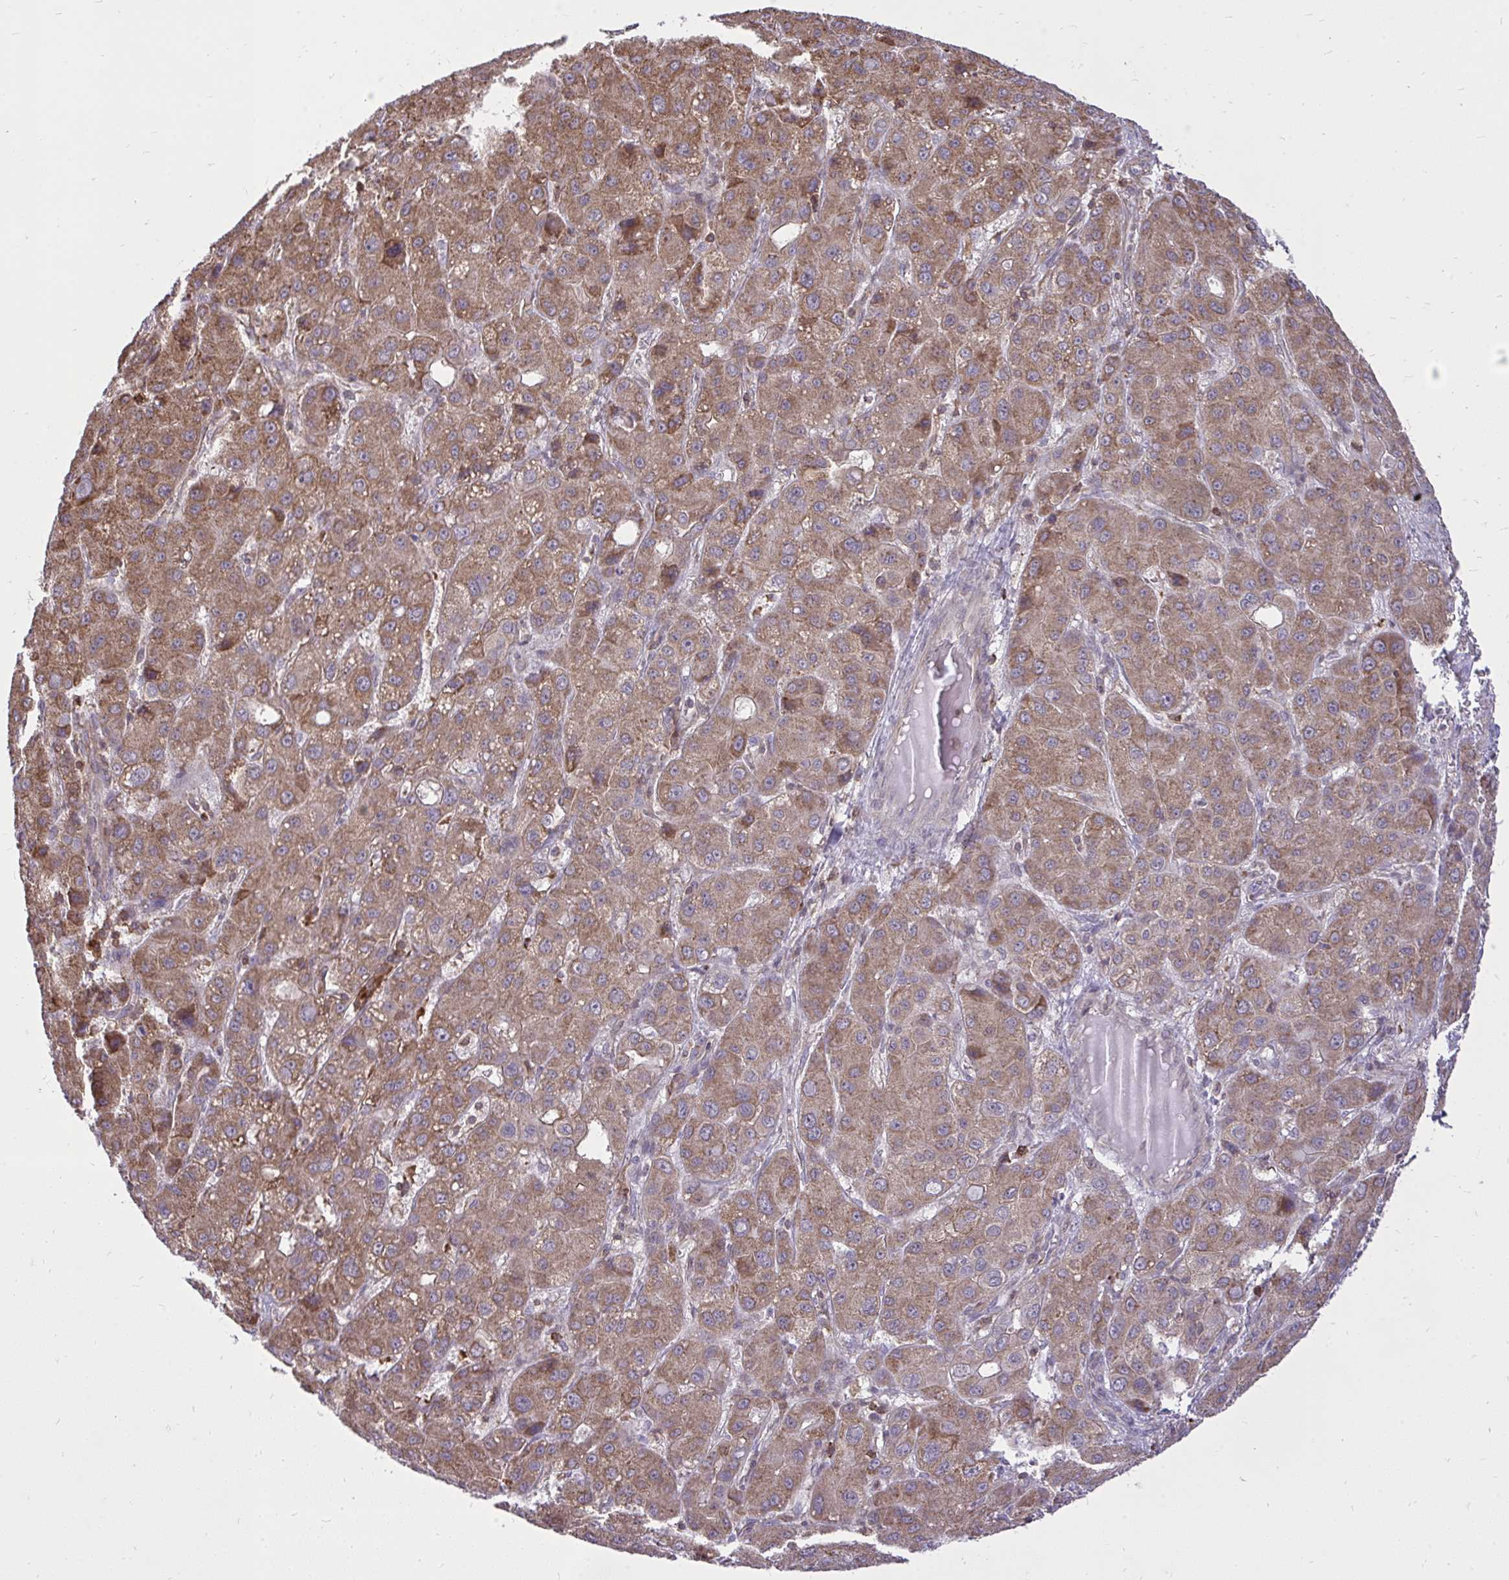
{"staining": {"intensity": "moderate", "quantity": ">75%", "location": "cytoplasmic/membranous"}, "tissue": "liver cancer", "cell_type": "Tumor cells", "image_type": "cancer", "snomed": [{"axis": "morphology", "description": "Carcinoma, Hepatocellular, NOS"}, {"axis": "topography", "description": "Liver"}], "caption": "A photomicrograph showing moderate cytoplasmic/membranous staining in about >75% of tumor cells in liver cancer, as visualized by brown immunohistochemical staining.", "gene": "SLC7A5", "patient": {"sex": "male", "age": 55}}